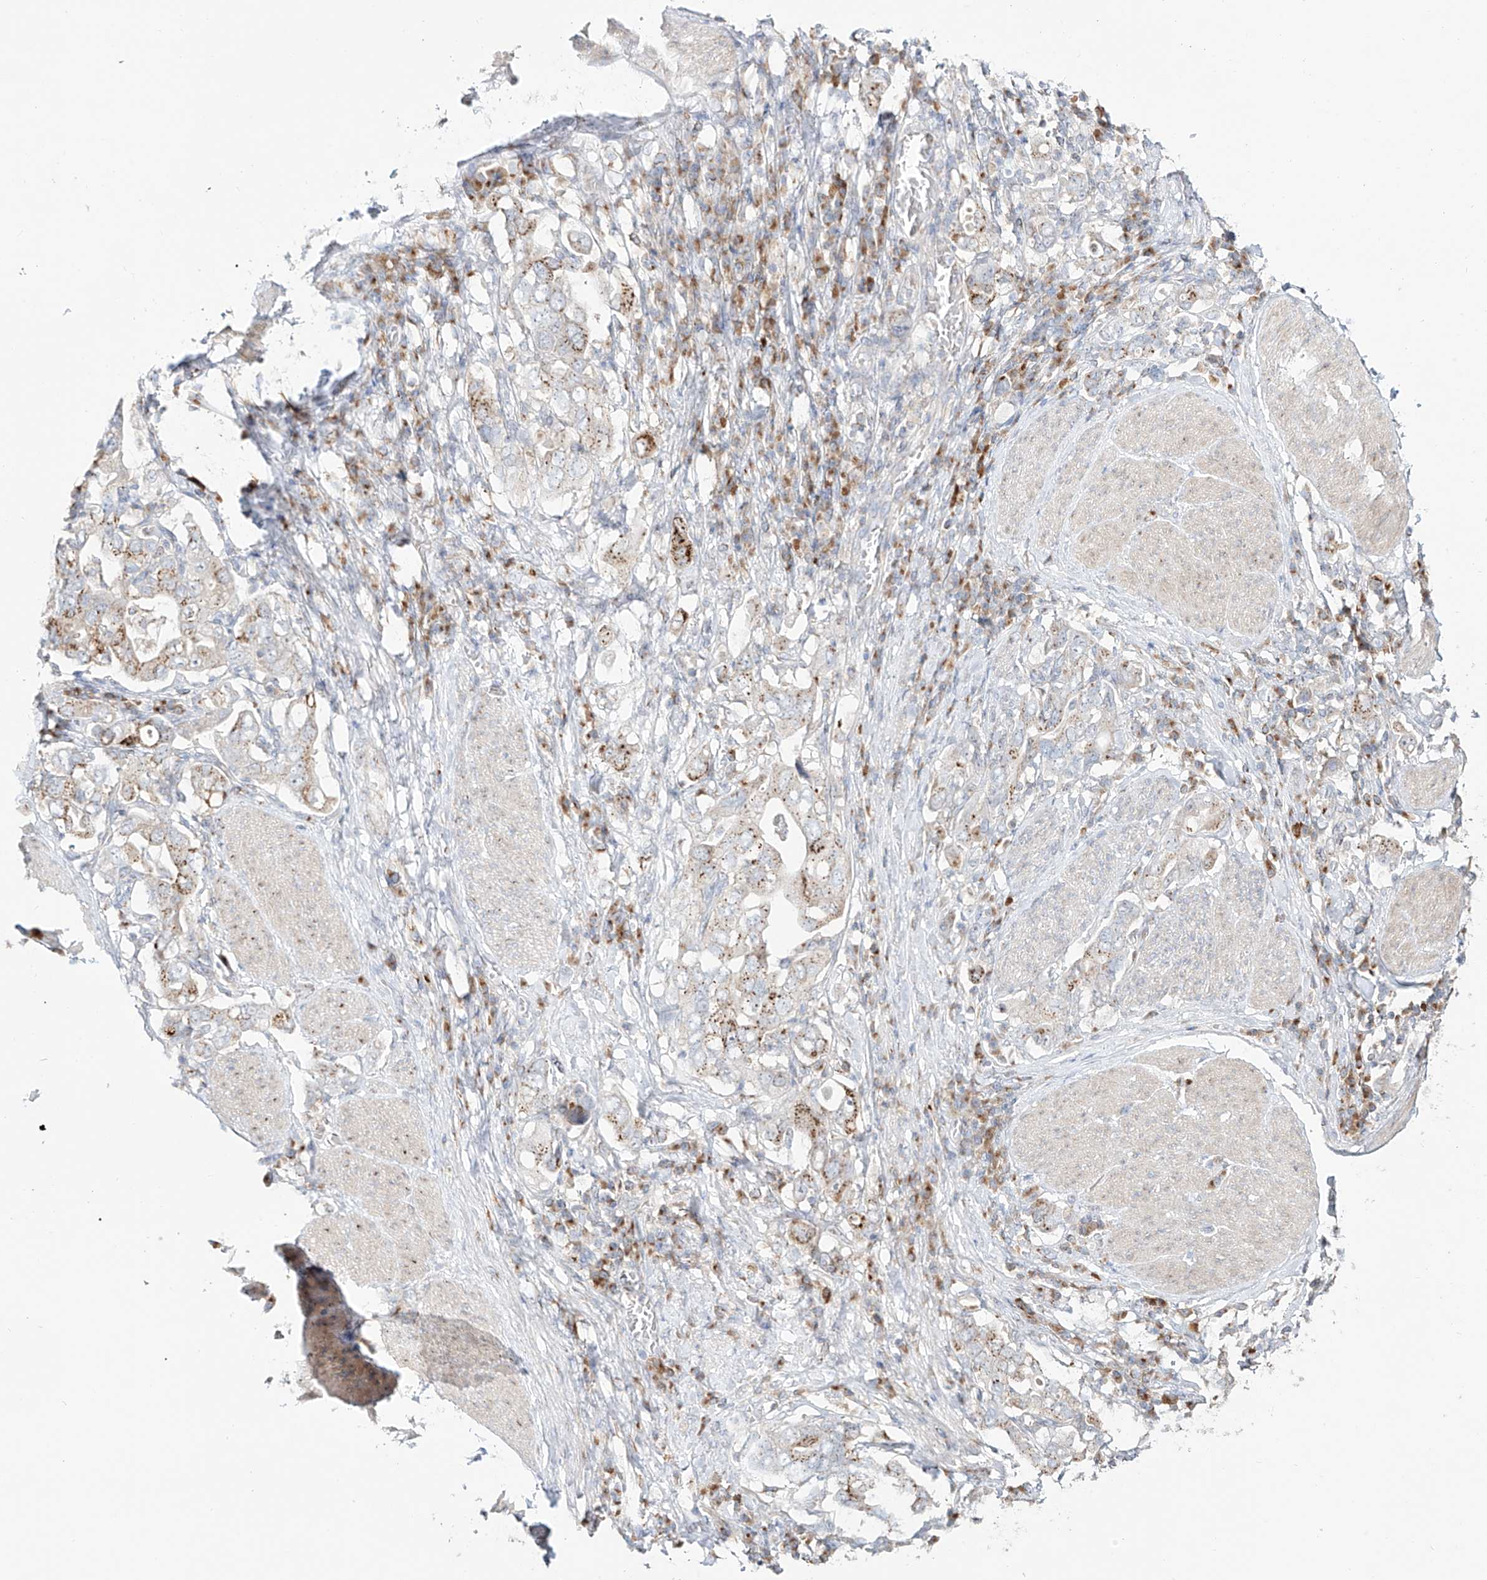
{"staining": {"intensity": "moderate", "quantity": "25%-75%", "location": "cytoplasmic/membranous"}, "tissue": "stomach cancer", "cell_type": "Tumor cells", "image_type": "cancer", "snomed": [{"axis": "morphology", "description": "Adenocarcinoma, NOS"}, {"axis": "topography", "description": "Stomach, upper"}], "caption": "IHC (DAB) staining of stomach cancer (adenocarcinoma) displays moderate cytoplasmic/membranous protein positivity in approximately 25%-75% of tumor cells.", "gene": "BSDC1", "patient": {"sex": "male", "age": 62}}